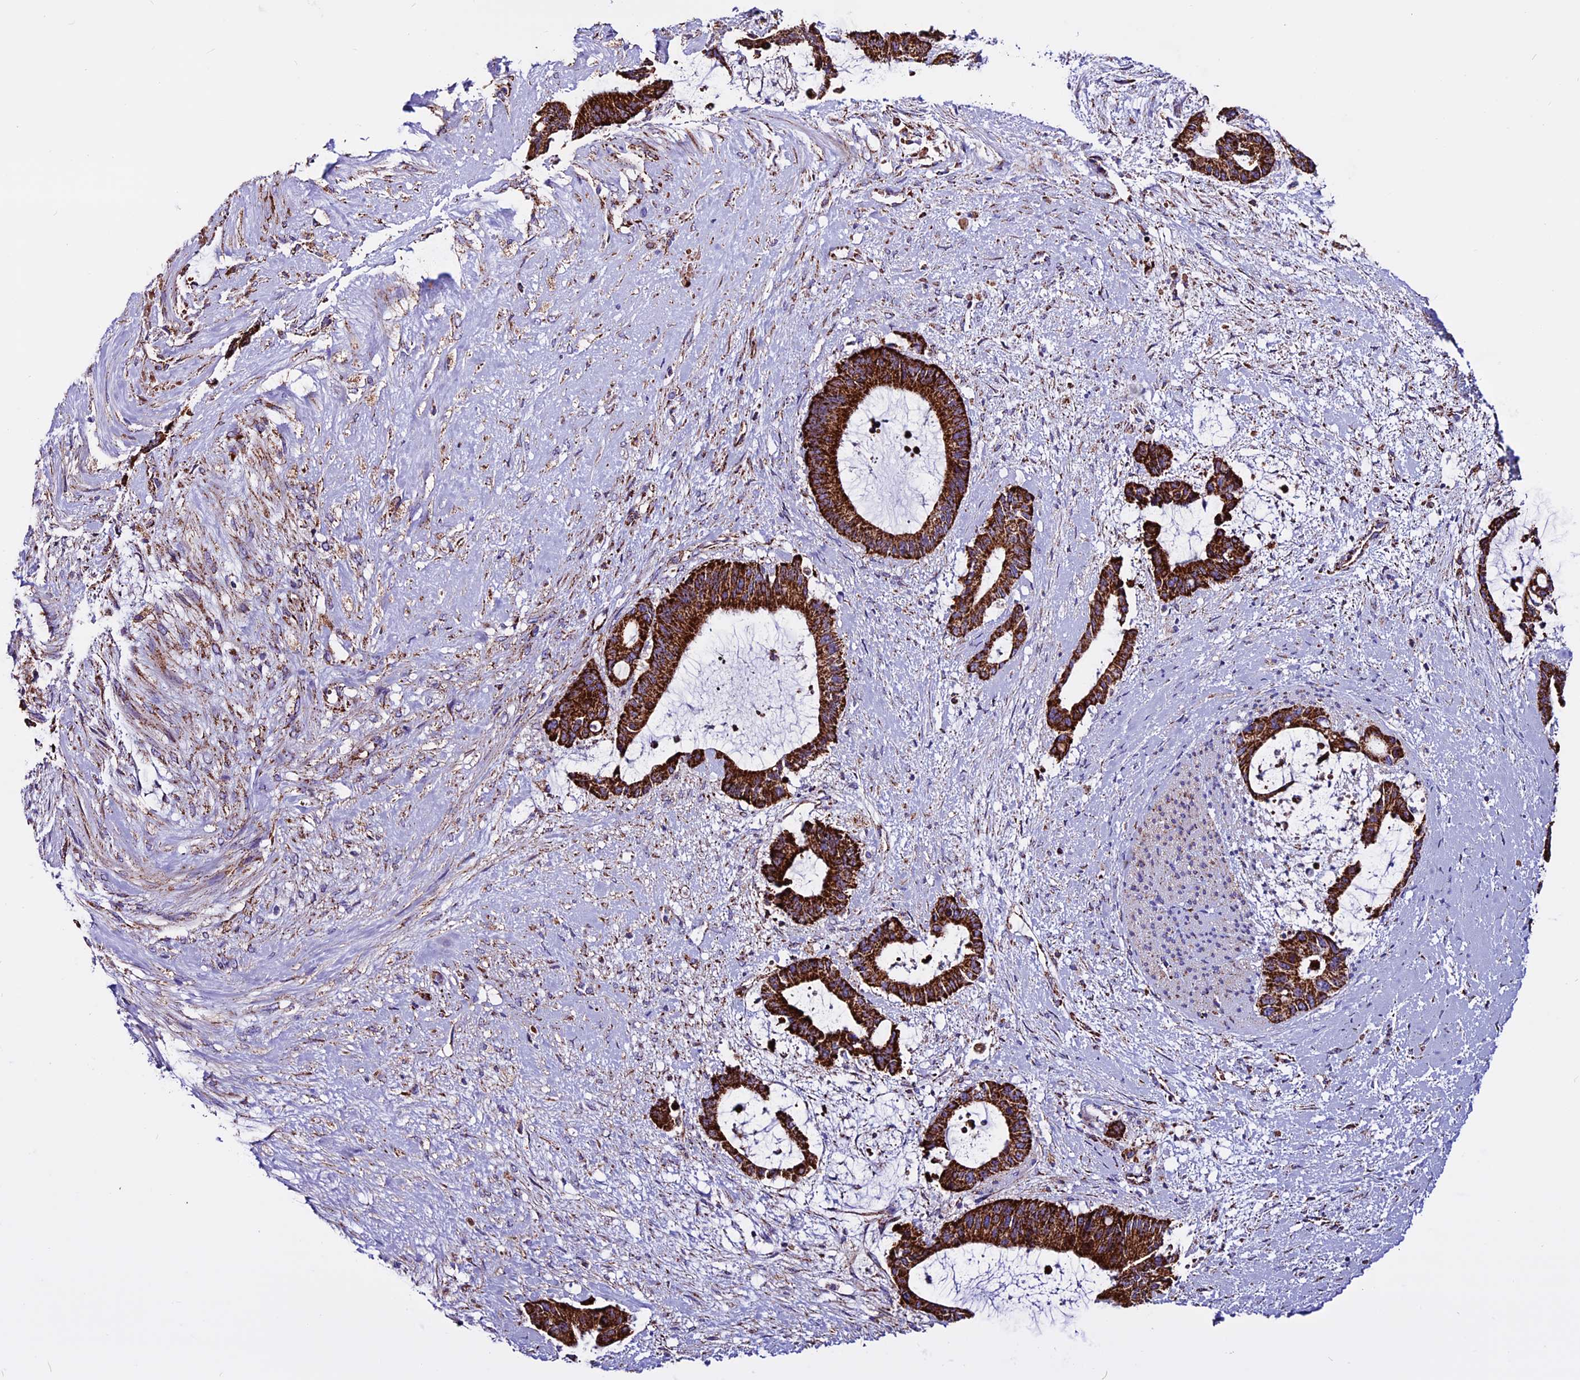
{"staining": {"intensity": "strong", "quantity": ">75%", "location": "cytoplasmic/membranous"}, "tissue": "liver cancer", "cell_type": "Tumor cells", "image_type": "cancer", "snomed": [{"axis": "morphology", "description": "Normal tissue, NOS"}, {"axis": "morphology", "description": "Cholangiocarcinoma"}, {"axis": "topography", "description": "Liver"}, {"axis": "topography", "description": "Peripheral nerve tissue"}], "caption": "Strong cytoplasmic/membranous staining for a protein is present in about >75% of tumor cells of cholangiocarcinoma (liver) using immunohistochemistry.", "gene": "CX3CL1", "patient": {"sex": "female", "age": 73}}